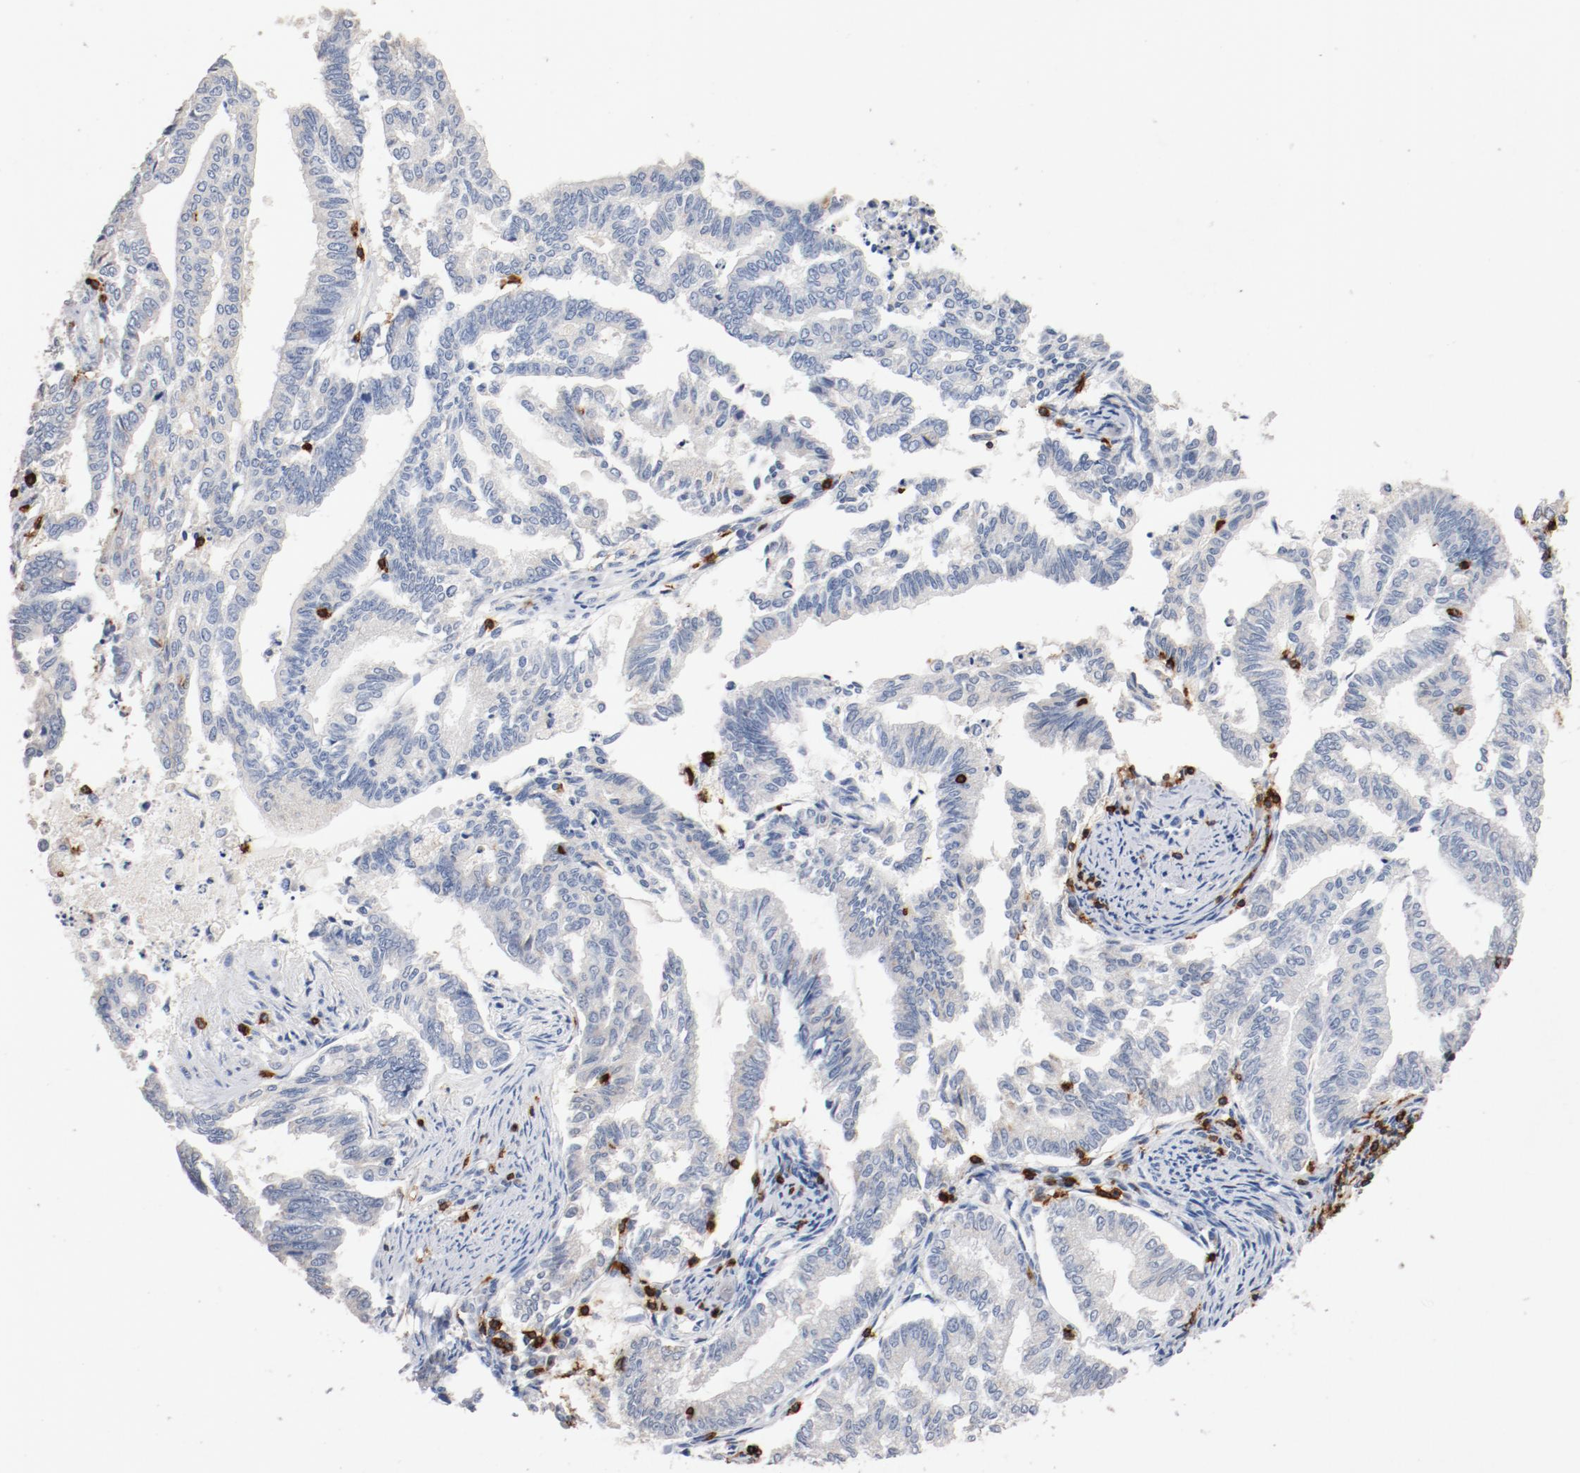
{"staining": {"intensity": "negative", "quantity": "none", "location": "none"}, "tissue": "endometrial cancer", "cell_type": "Tumor cells", "image_type": "cancer", "snomed": [{"axis": "morphology", "description": "Adenocarcinoma, NOS"}, {"axis": "topography", "description": "Endometrium"}], "caption": "Tumor cells show no significant protein expression in endometrial adenocarcinoma.", "gene": "CD247", "patient": {"sex": "female", "age": 79}}